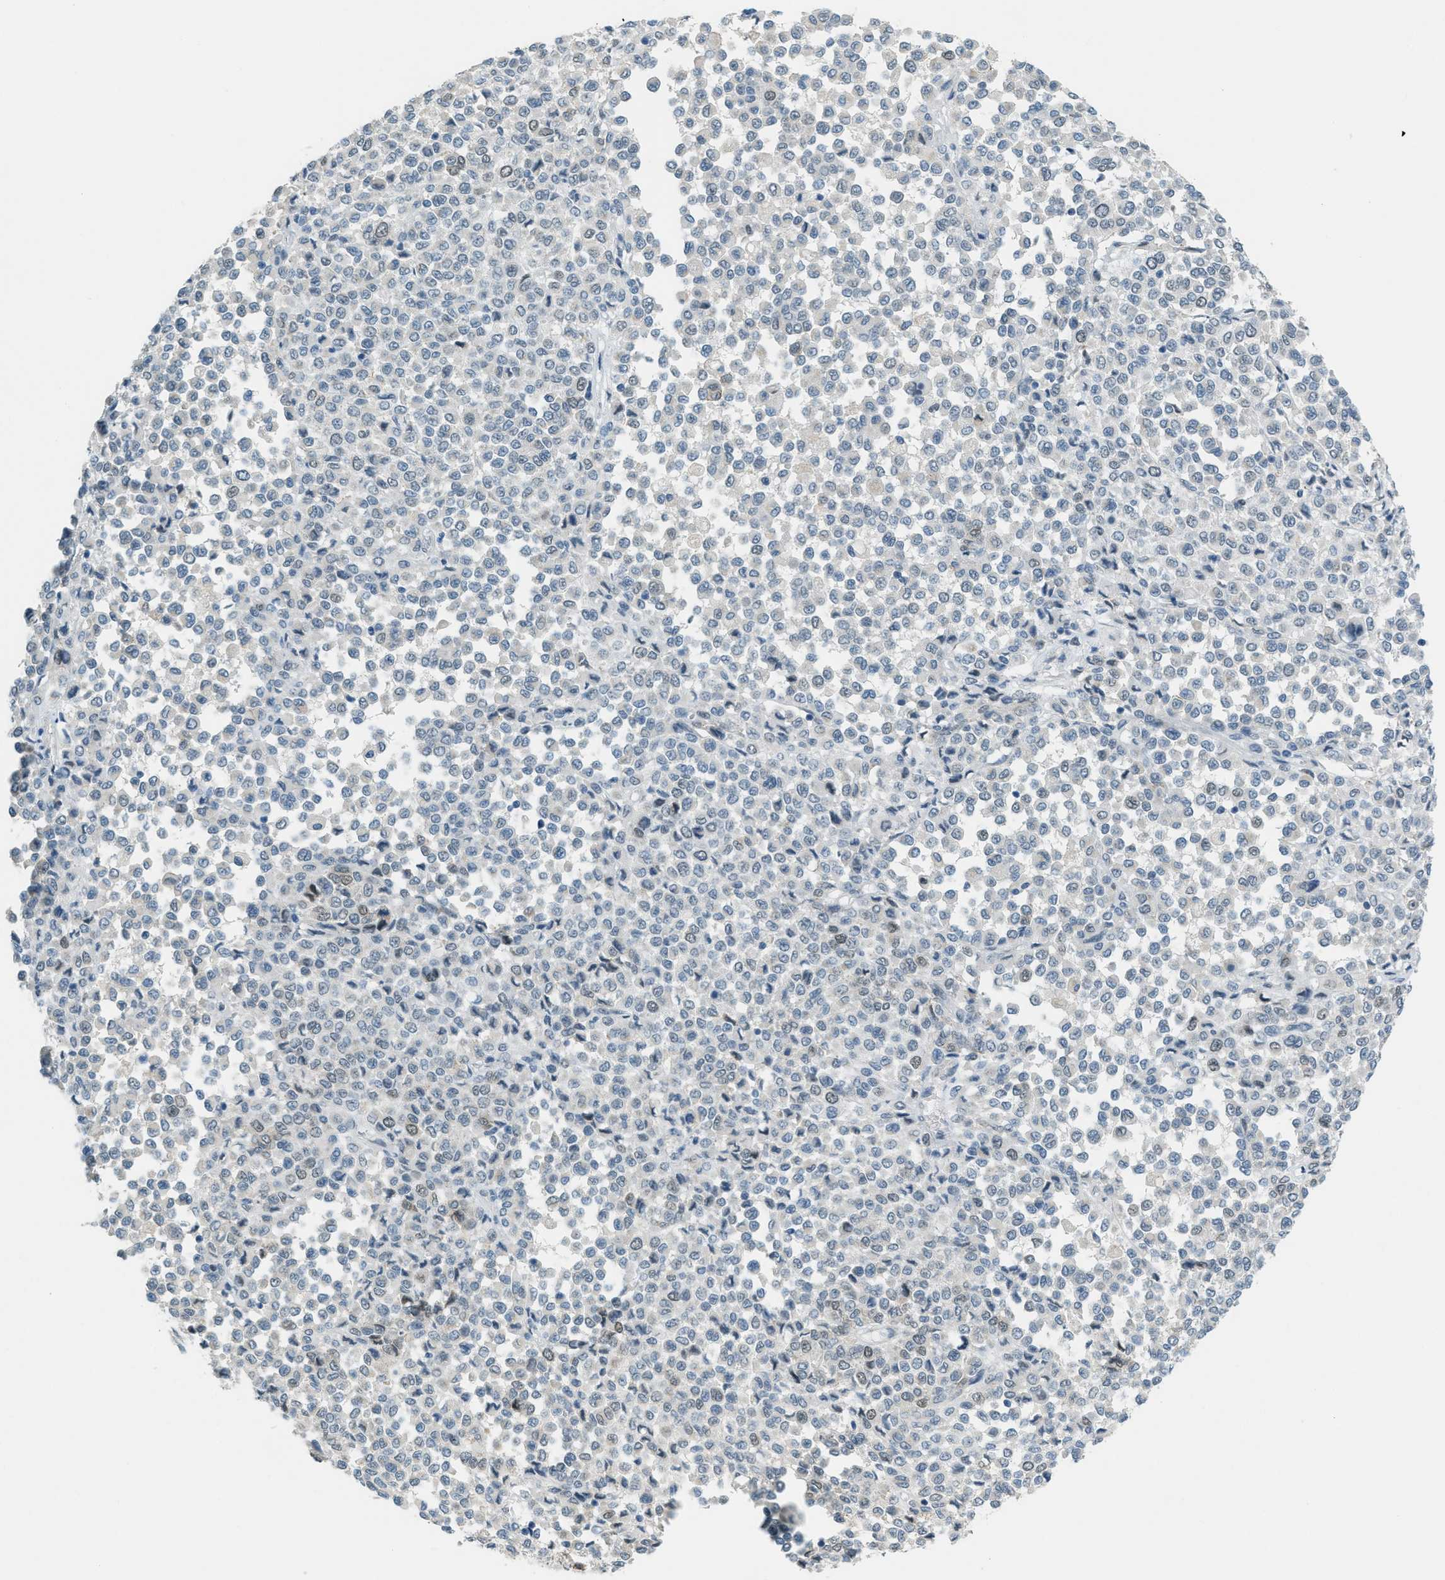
{"staining": {"intensity": "negative", "quantity": "none", "location": "none"}, "tissue": "melanoma", "cell_type": "Tumor cells", "image_type": "cancer", "snomed": [{"axis": "morphology", "description": "Malignant melanoma, Metastatic site"}, {"axis": "topography", "description": "Pancreas"}], "caption": "This is an immunohistochemistry image of melanoma. There is no expression in tumor cells.", "gene": "TCF3", "patient": {"sex": "female", "age": 30}}